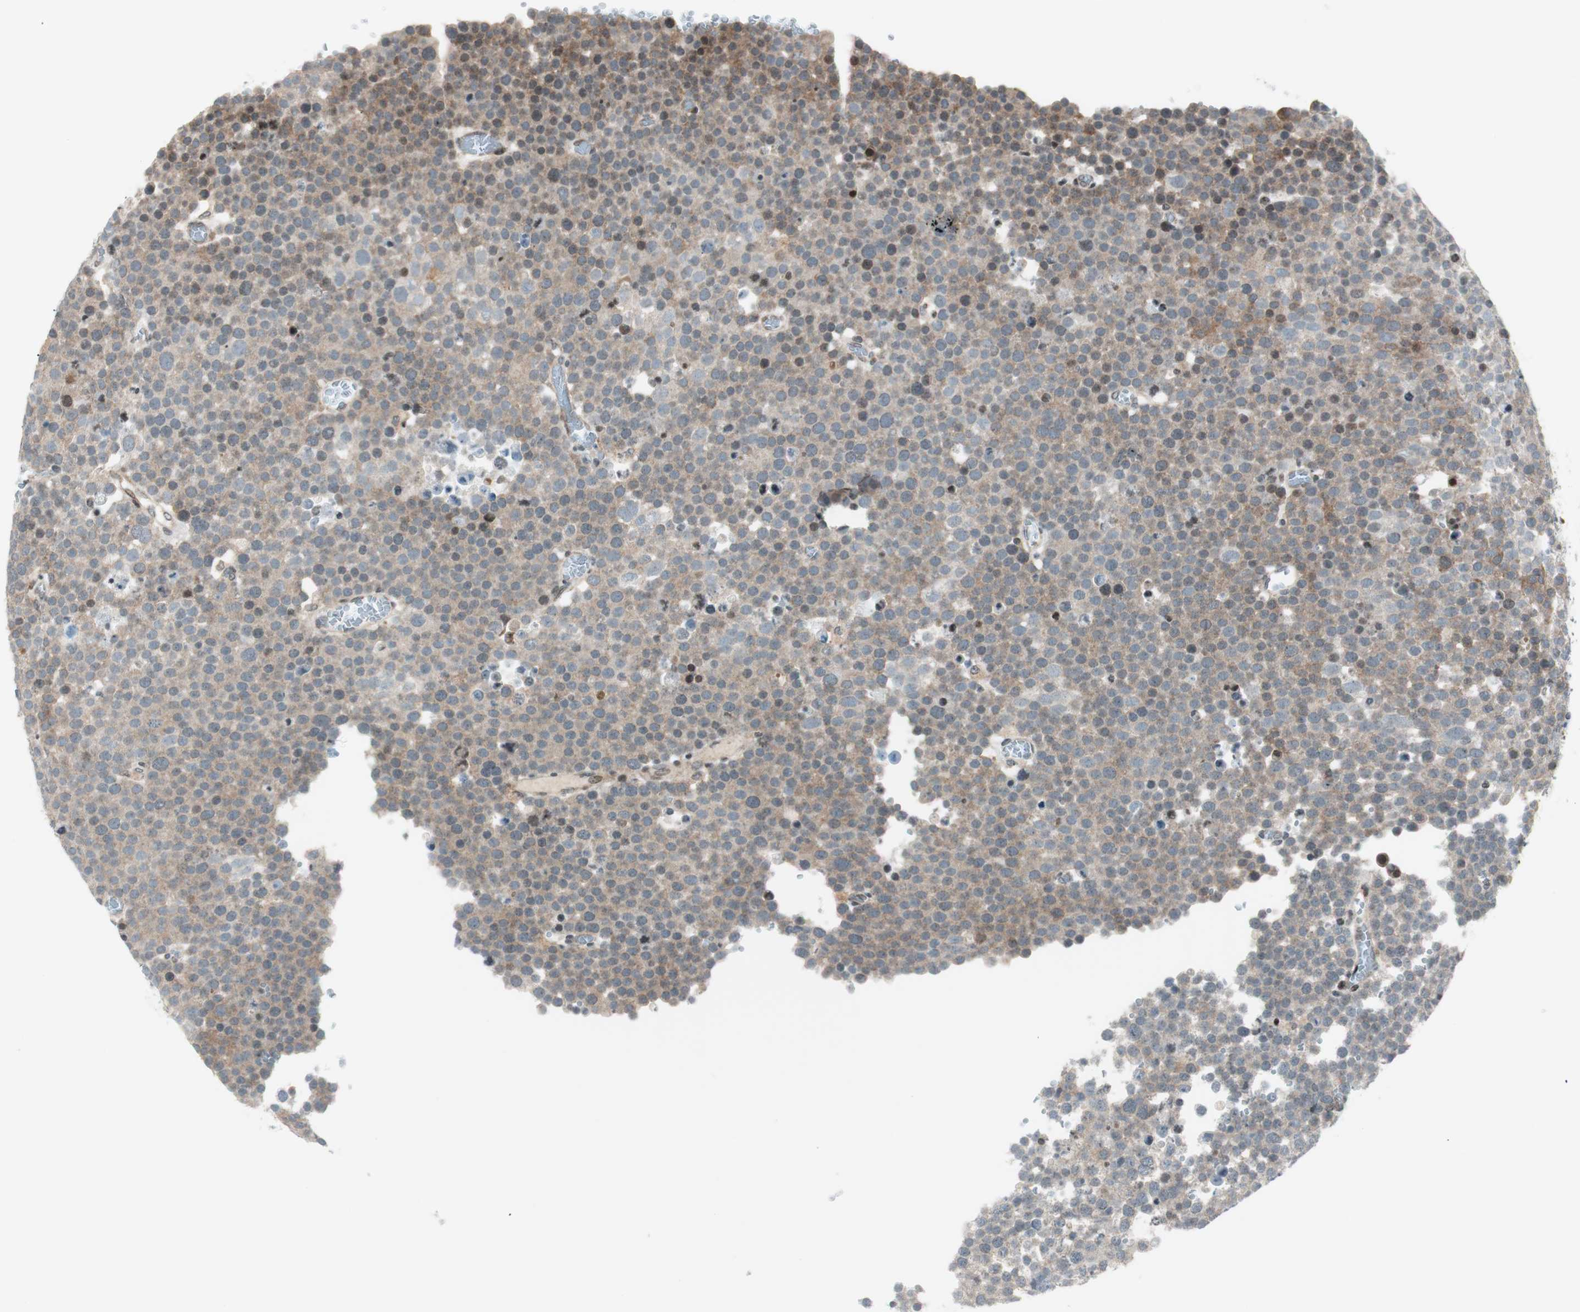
{"staining": {"intensity": "weak", "quantity": ">75%", "location": "cytoplasmic/membranous"}, "tissue": "testis cancer", "cell_type": "Tumor cells", "image_type": "cancer", "snomed": [{"axis": "morphology", "description": "Seminoma, NOS"}, {"axis": "topography", "description": "Testis"}], "caption": "An image of seminoma (testis) stained for a protein exhibits weak cytoplasmic/membranous brown staining in tumor cells. (DAB IHC, brown staining for protein, blue staining for nuclei).", "gene": "TPT1", "patient": {"sex": "male", "age": 71}}